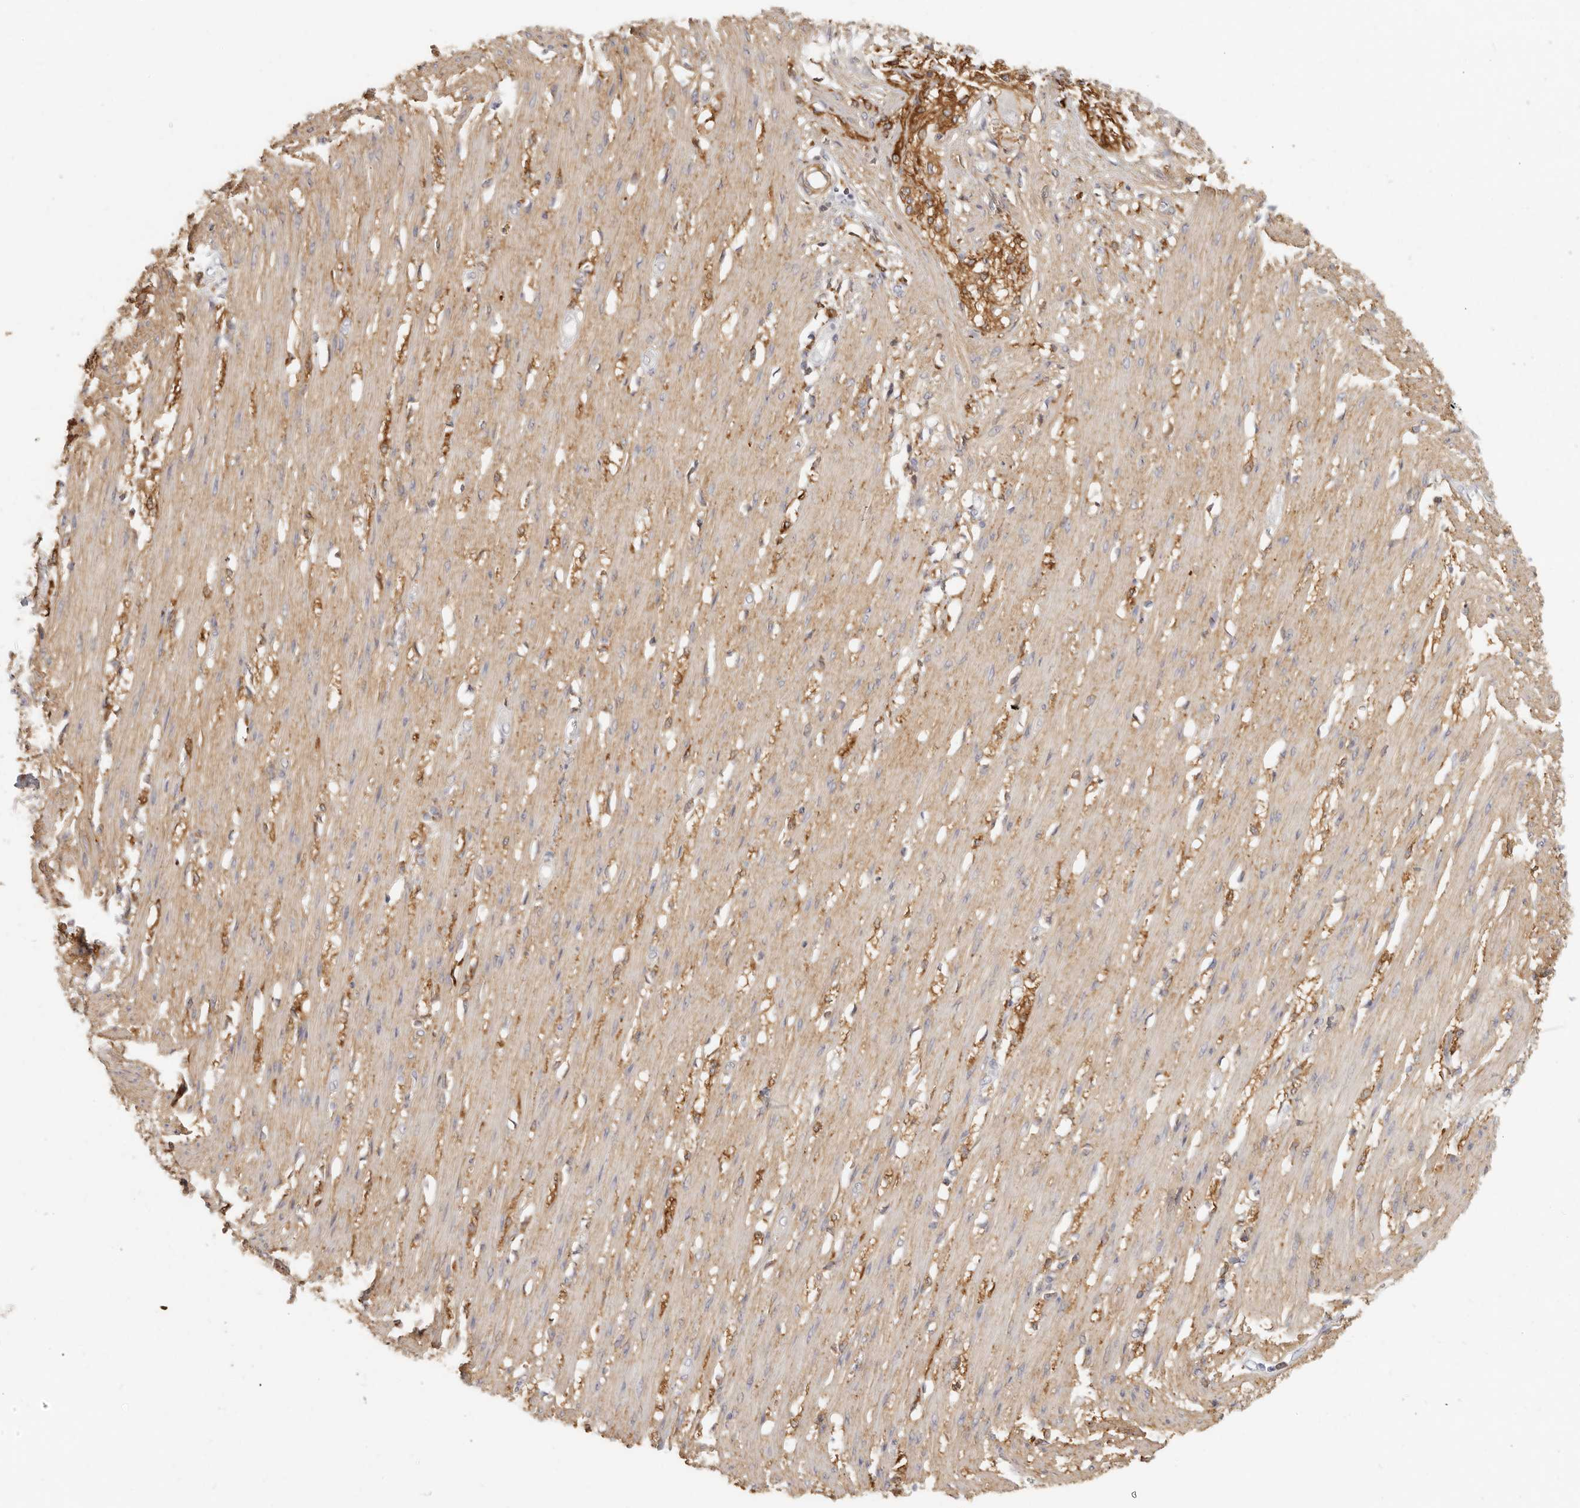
{"staining": {"intensity": "weak", "quantity": ">75%", "location": "cytoplasmic/membranous"}, "tissue": "smooth muscle", "cell_type": "Smooth muscle cells", "image_type": "normal", "snomed": [{"axis": "morphology", "description": "Normal tissue, NOS"}, {"axis": "morphology", "description": "Adenocarcinoma, NOS"}, {"axis": "topography", "description": "Colon"}, {"axis": "topography", "description": "Peripheral nerve tissue"}], "caption": "Immunohistochemical staining of benign smooth muscle shows low levels of weak cytoplasmic/membranous positivity in approximately >75% of smooth muscle cells. (DAB IHC, brown staining for protein, blue staining for nuclei).", "gene": "NIBAN1", "patient": {"sex": "male", "age": 14}}